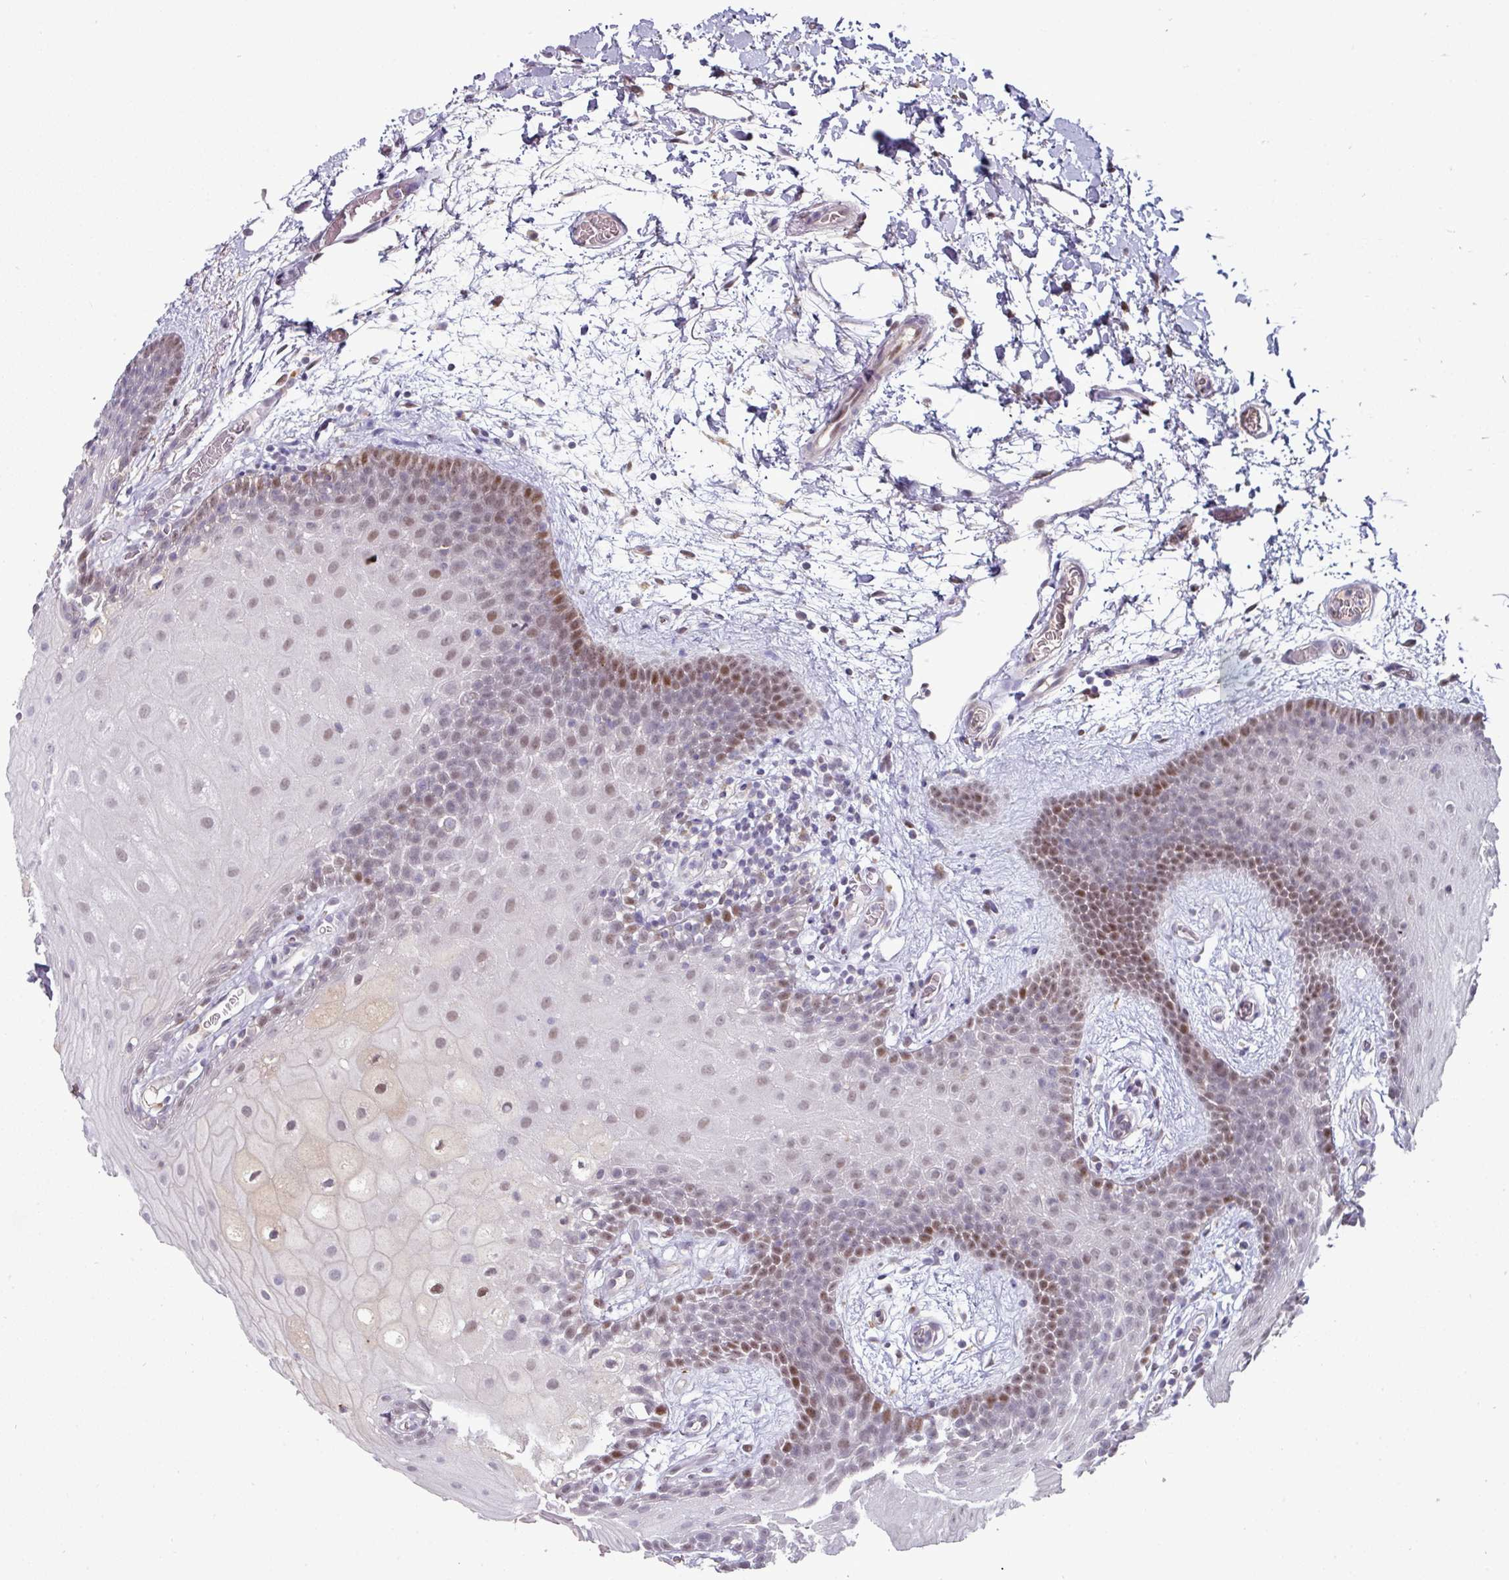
{"staining": {"intensity": "moderate", "quantity": "25%-75%", "location": "nuclear"}, "tissue": "oral mucosa", "cell_type": "Squamous epithelial cells", "image_type": "normal", "snomed": [{"axis": "morphology", "description": "Normal tissue, NOS"}, {"axis": "morphology", "description": "Squamous cell carcinoma, NOS"}, {"axis": "topography", "description": "Oral tissue"}, {"axis": "topography", "description": "Tounge, NOS"}, {"axis": "topography", "description": "Head-Neck"}], "caption": "IHC photomicrograph of benign oral mucosa: oral mucosa stained using immunohistochemistry (IHC) displays medium levels of moderate protein expression localized specifically in the nuclear of squamous epithelial cells, appearing as a nuclear brown color.", "gene": "SWSAP1", "patient": {"sex": "male", "age": 76}}